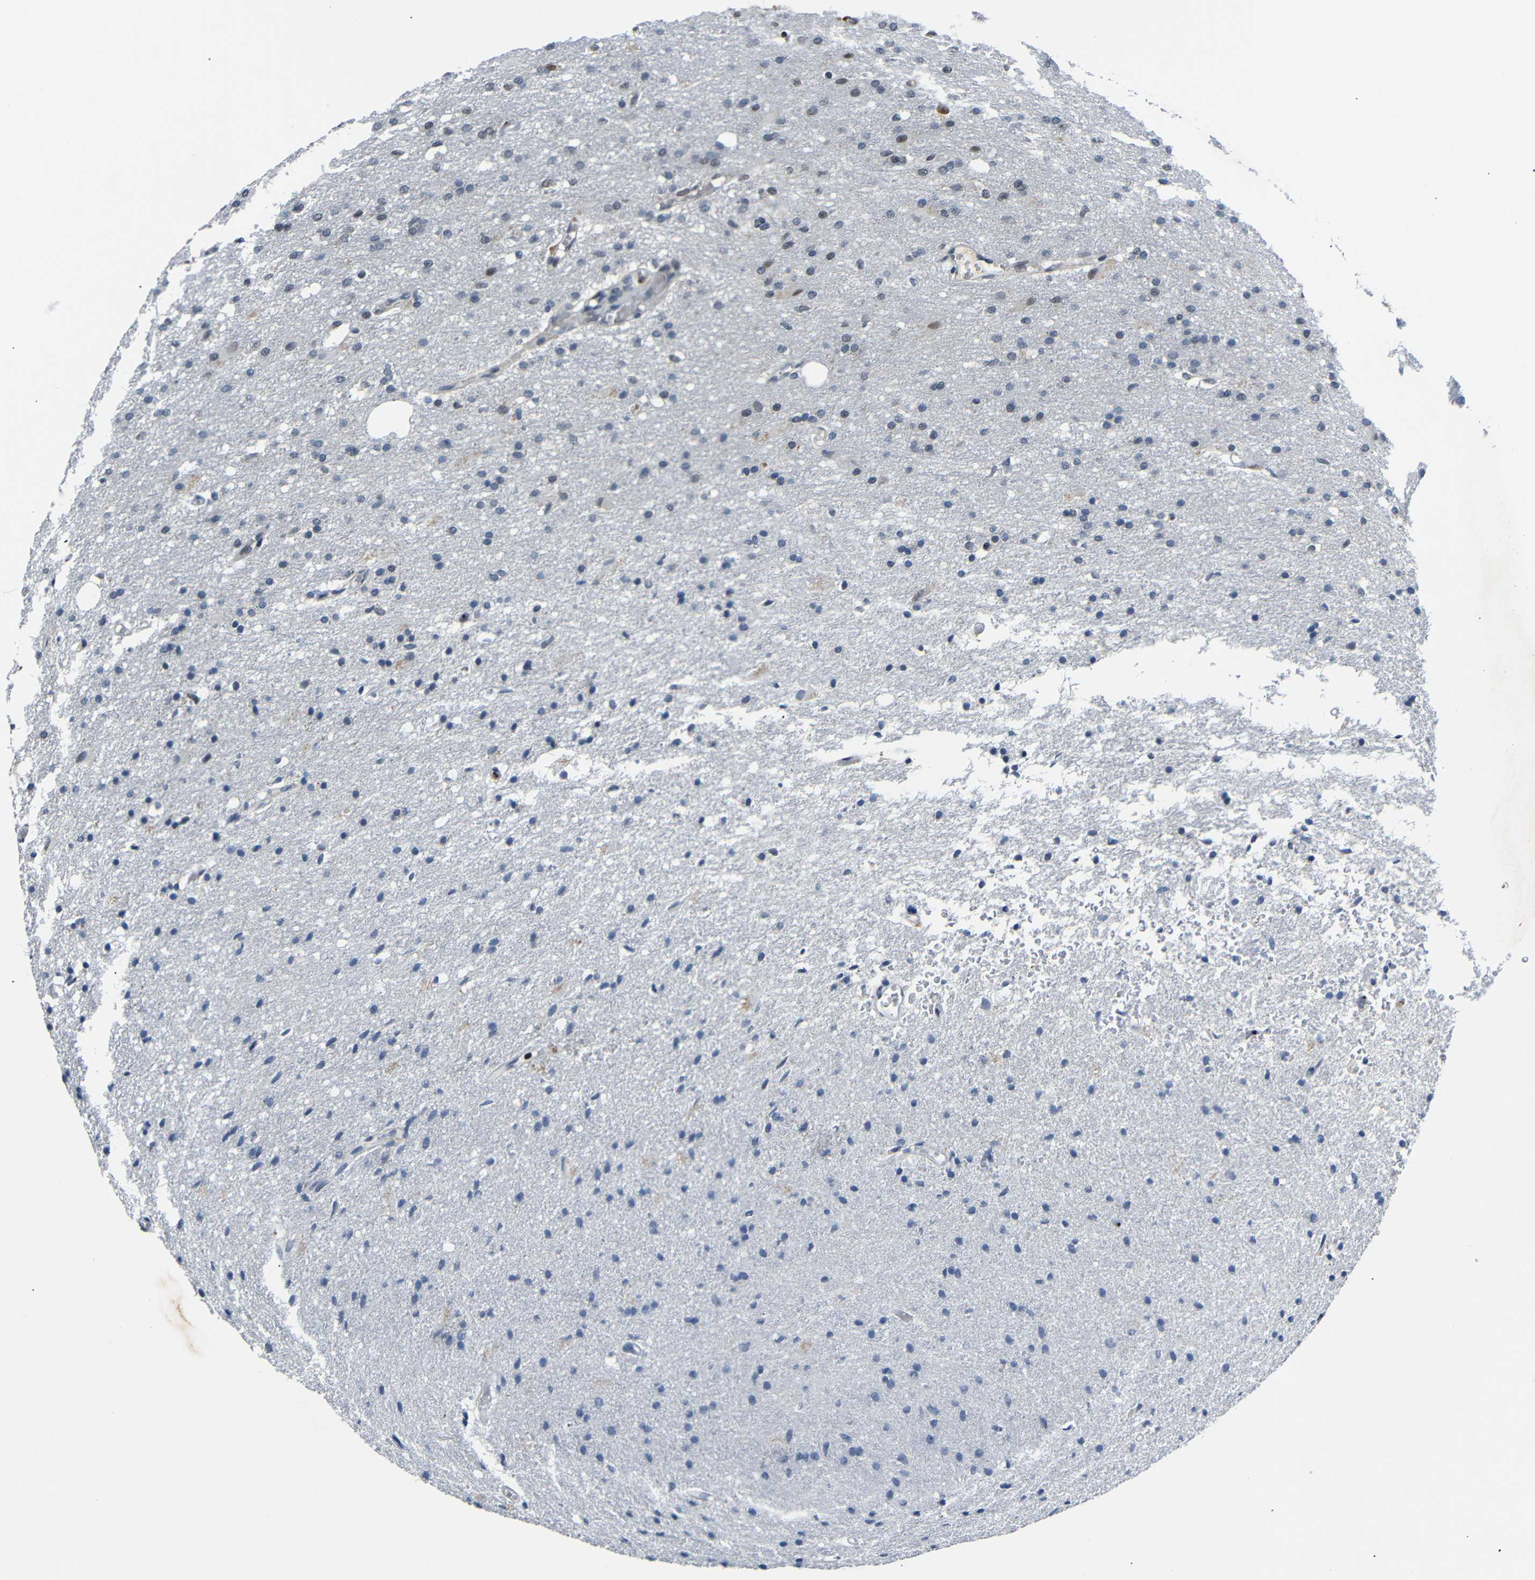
{"staining": {"intensity": "moderate", "quantity": "<25%", "location": "nuclear"}, "tissue": "glioma", "cell_type": "Tumor cells", "image_type": "cancer", "snomed": [{"axis": "morphology", "description": "Normal tissue, NOS"}, {"axis": "morphology", "description": "Glioma, malignant, High grade"}, {"axis": "topography", "description": "Cerebral cortex"}], "caption": "High-power microscopy captured an immunohistochemistry (IHC) photomicrograph of glioma, revealing moderate nuclear positivity in approximately <25% of tumor cells. The protein of interest is shown in brown color, while the nuclei are stained blue.", "gene": "SETDB2", "patient": {"sex": "male", "age": 77}}